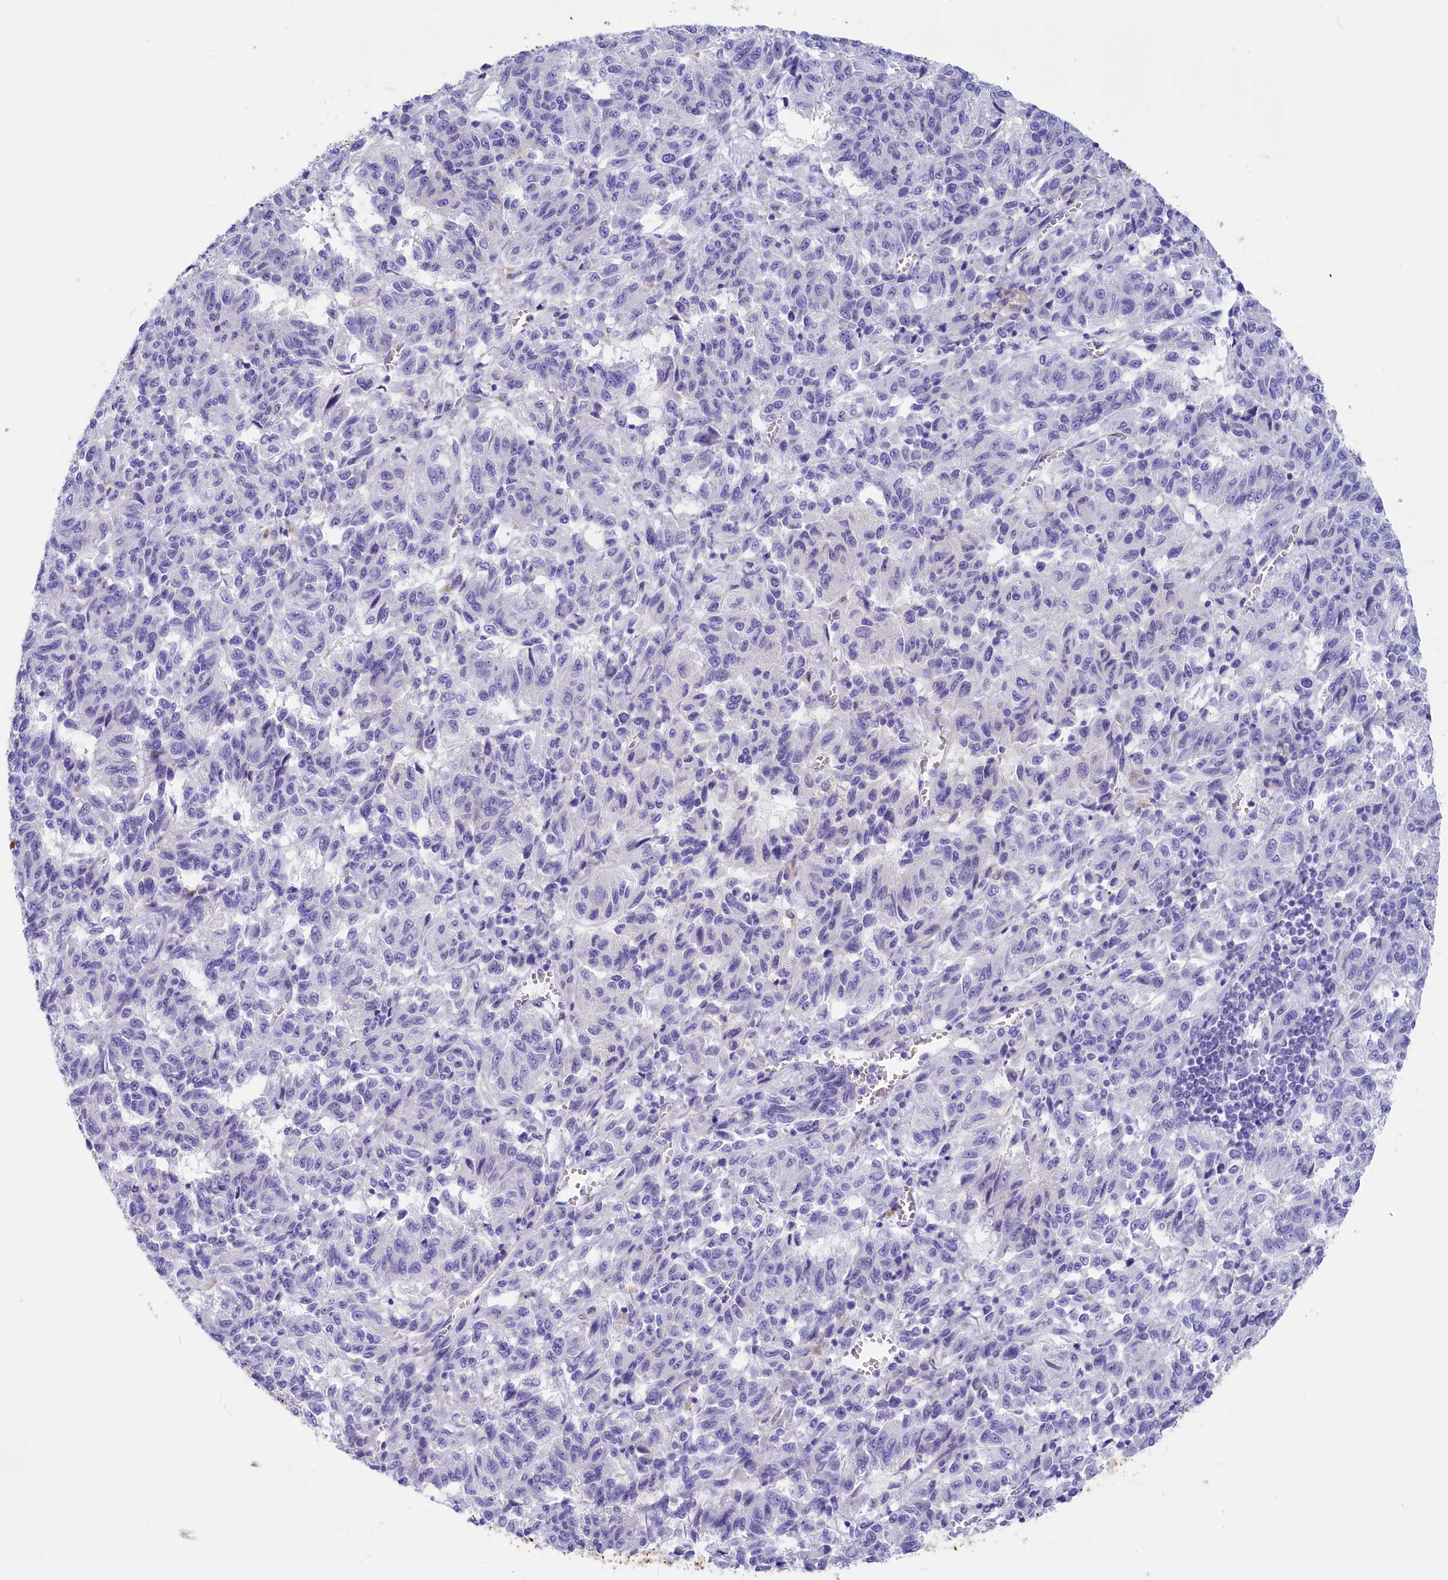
{"staining": {"intensity": "negative", "quantity": "none", "location": "none"}, "tissue": "melanoma", "cell_type": "Tumor cells", "image_type": "cancer", "snomed": [{"axis": "morphology", "description": "Malignant melanoma, Metastatic site"}, {"axis": "topography", "description": "Lung"}], "caption": "Image shows no protein positivity in tumor cells of malignant melanoma (metastatic site) tissue.", "gene": "SULT2A1", "patient": {"sex": "male", "age": 64}}